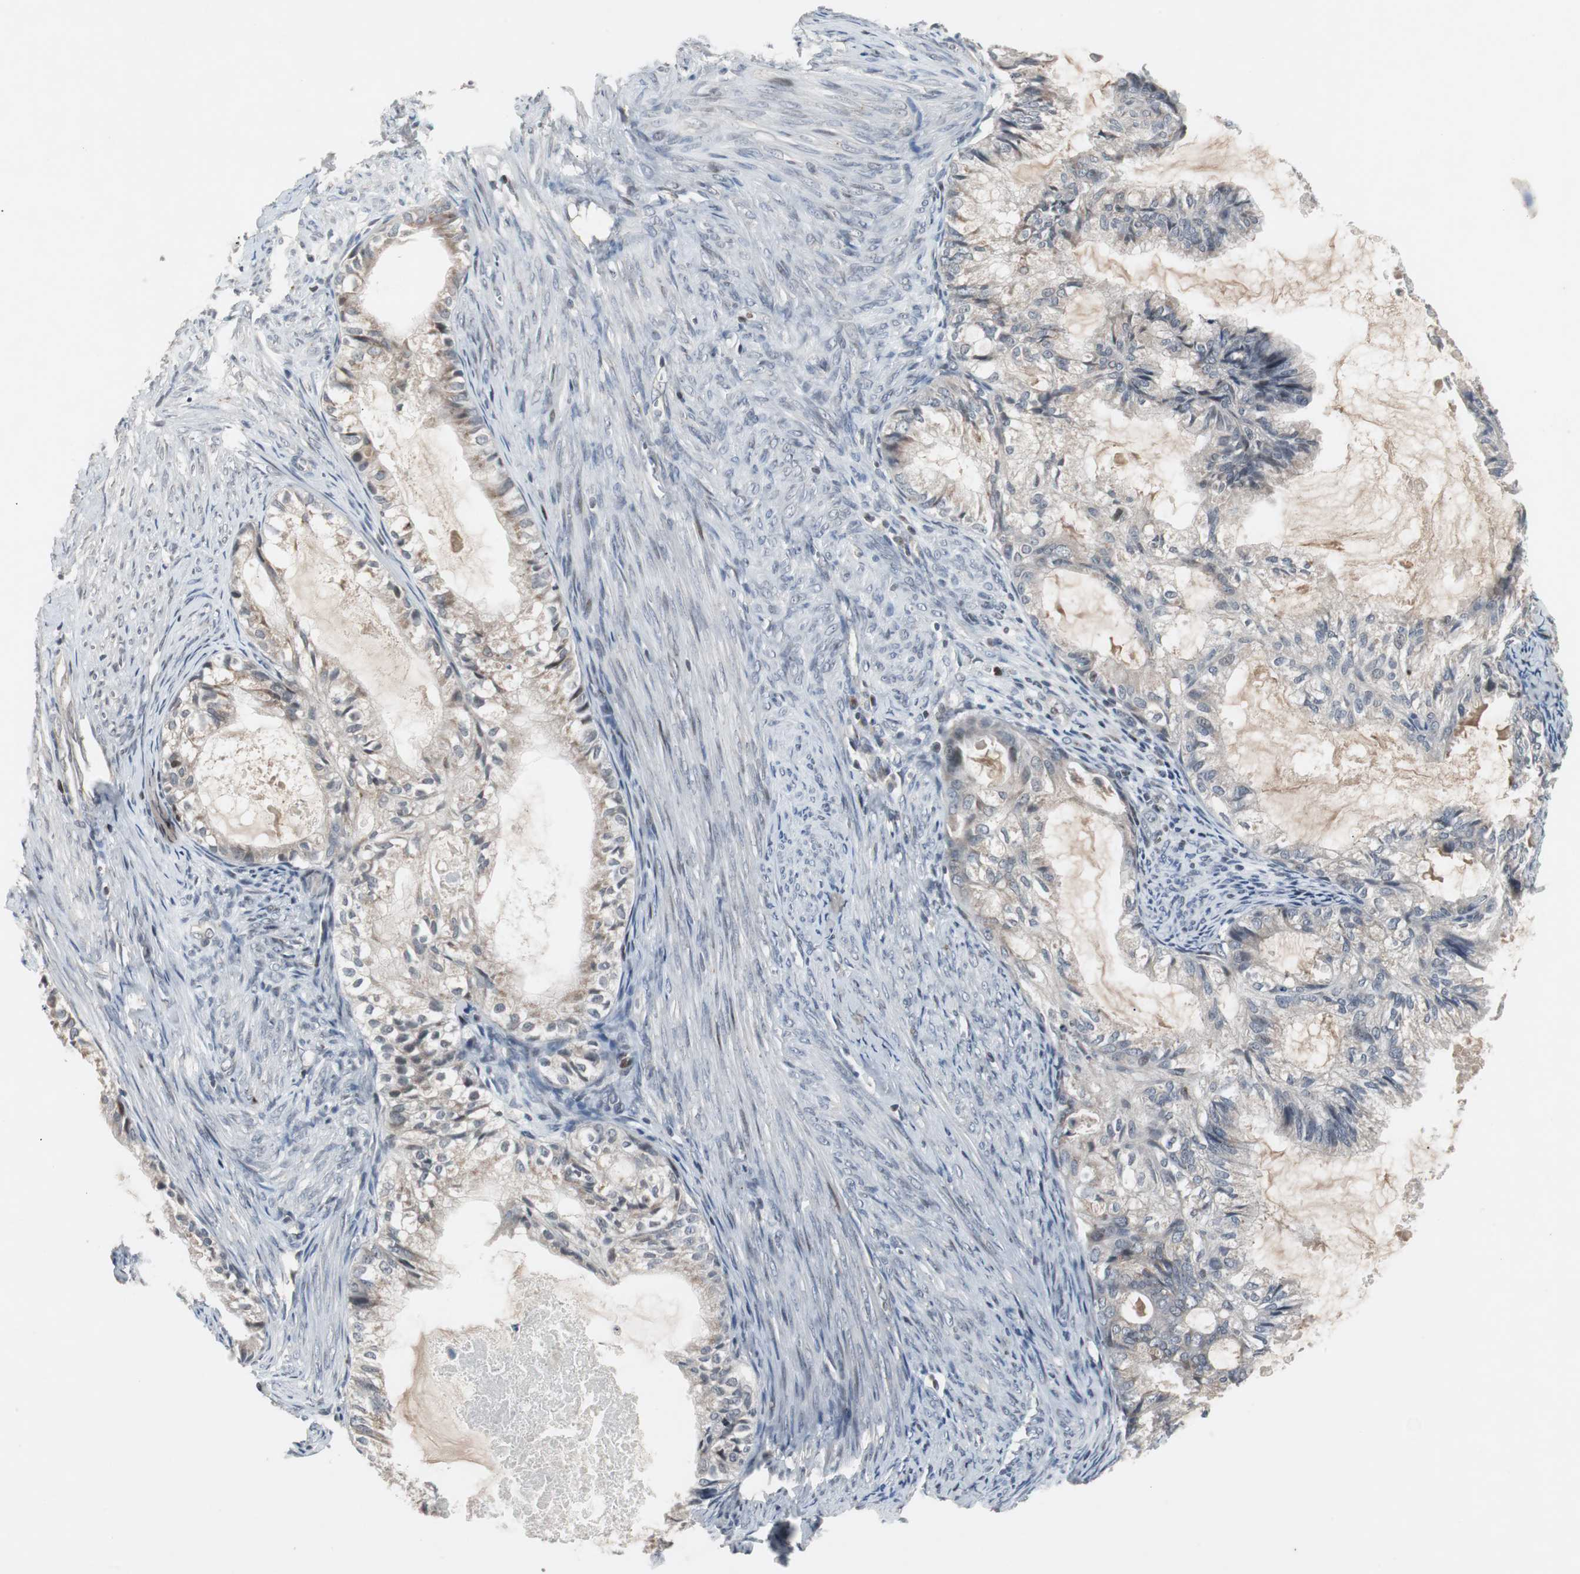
{"staining": {"intensity": "moderate", "quantity": "25%-75%", "location": "cytoplasmic/membranous"}, "tissue": "cervical cancer", "cell_type": "Tumor cells", "image_type": "cancer", "snomed": [{"axis": "morphology", "description": "Normal tissue, NOS"}, {"axis": "morphology", "description": "Adenocarcinoma, NOS"}, {"axis": "topography", "description": "Cervix"}, {"axis": "topography", "description": "Endometrium"}], "caption": "Protein expression analysis of cervical cancer (adenocarcinoma) demonstrates moderate cytoplasmic/membranous positivity in about 25%-75% of tumor cells. Ihc stains the protein in brown and the nuclei are stained blue.", "gene": "ZNF396", "patient": {"sex": "female", "age": 86}}